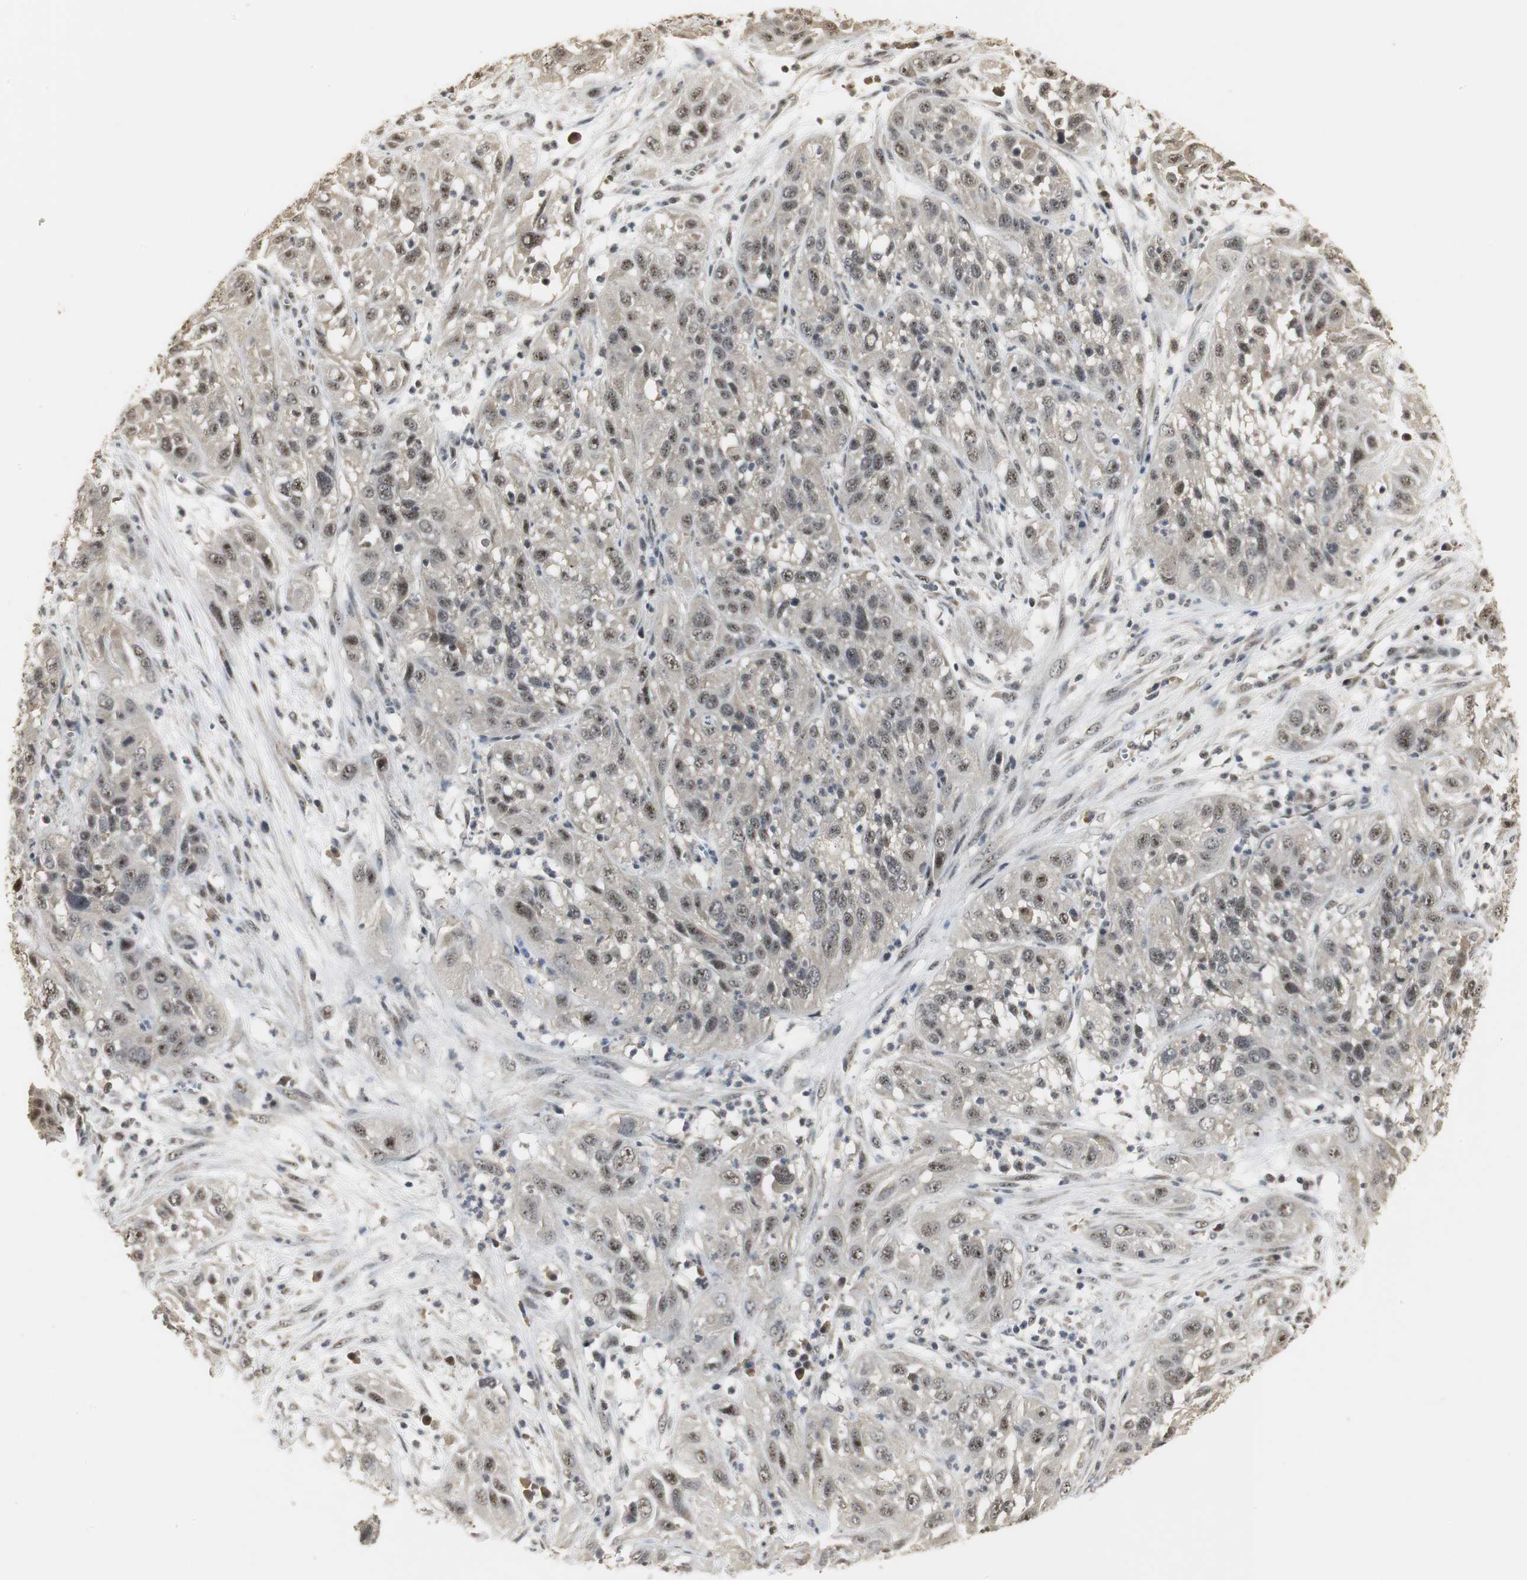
{"staining": {"intensity": "weak", "quantity": "<25%", "location": "nuclear"}, "tissue": "cervical cancer", "cell_type": "Tumor cells", "image_type": "cancer", "snomed": [{"axis": "morphology", "description": "Squamous cell carcinoma, NOS"}, {"axis": "topography", "description": "Cervix"}], "caption": "Protein analysis of squamous cell carcinoma (cervical) demonstrates no significant staining in tumor cells. (Brightfield microscopy of DAB (3,3'-diaminobenzidine) IHC at high magnification).", "gene": "ELOA", "patient": {"sex": "female", "age": 32}}